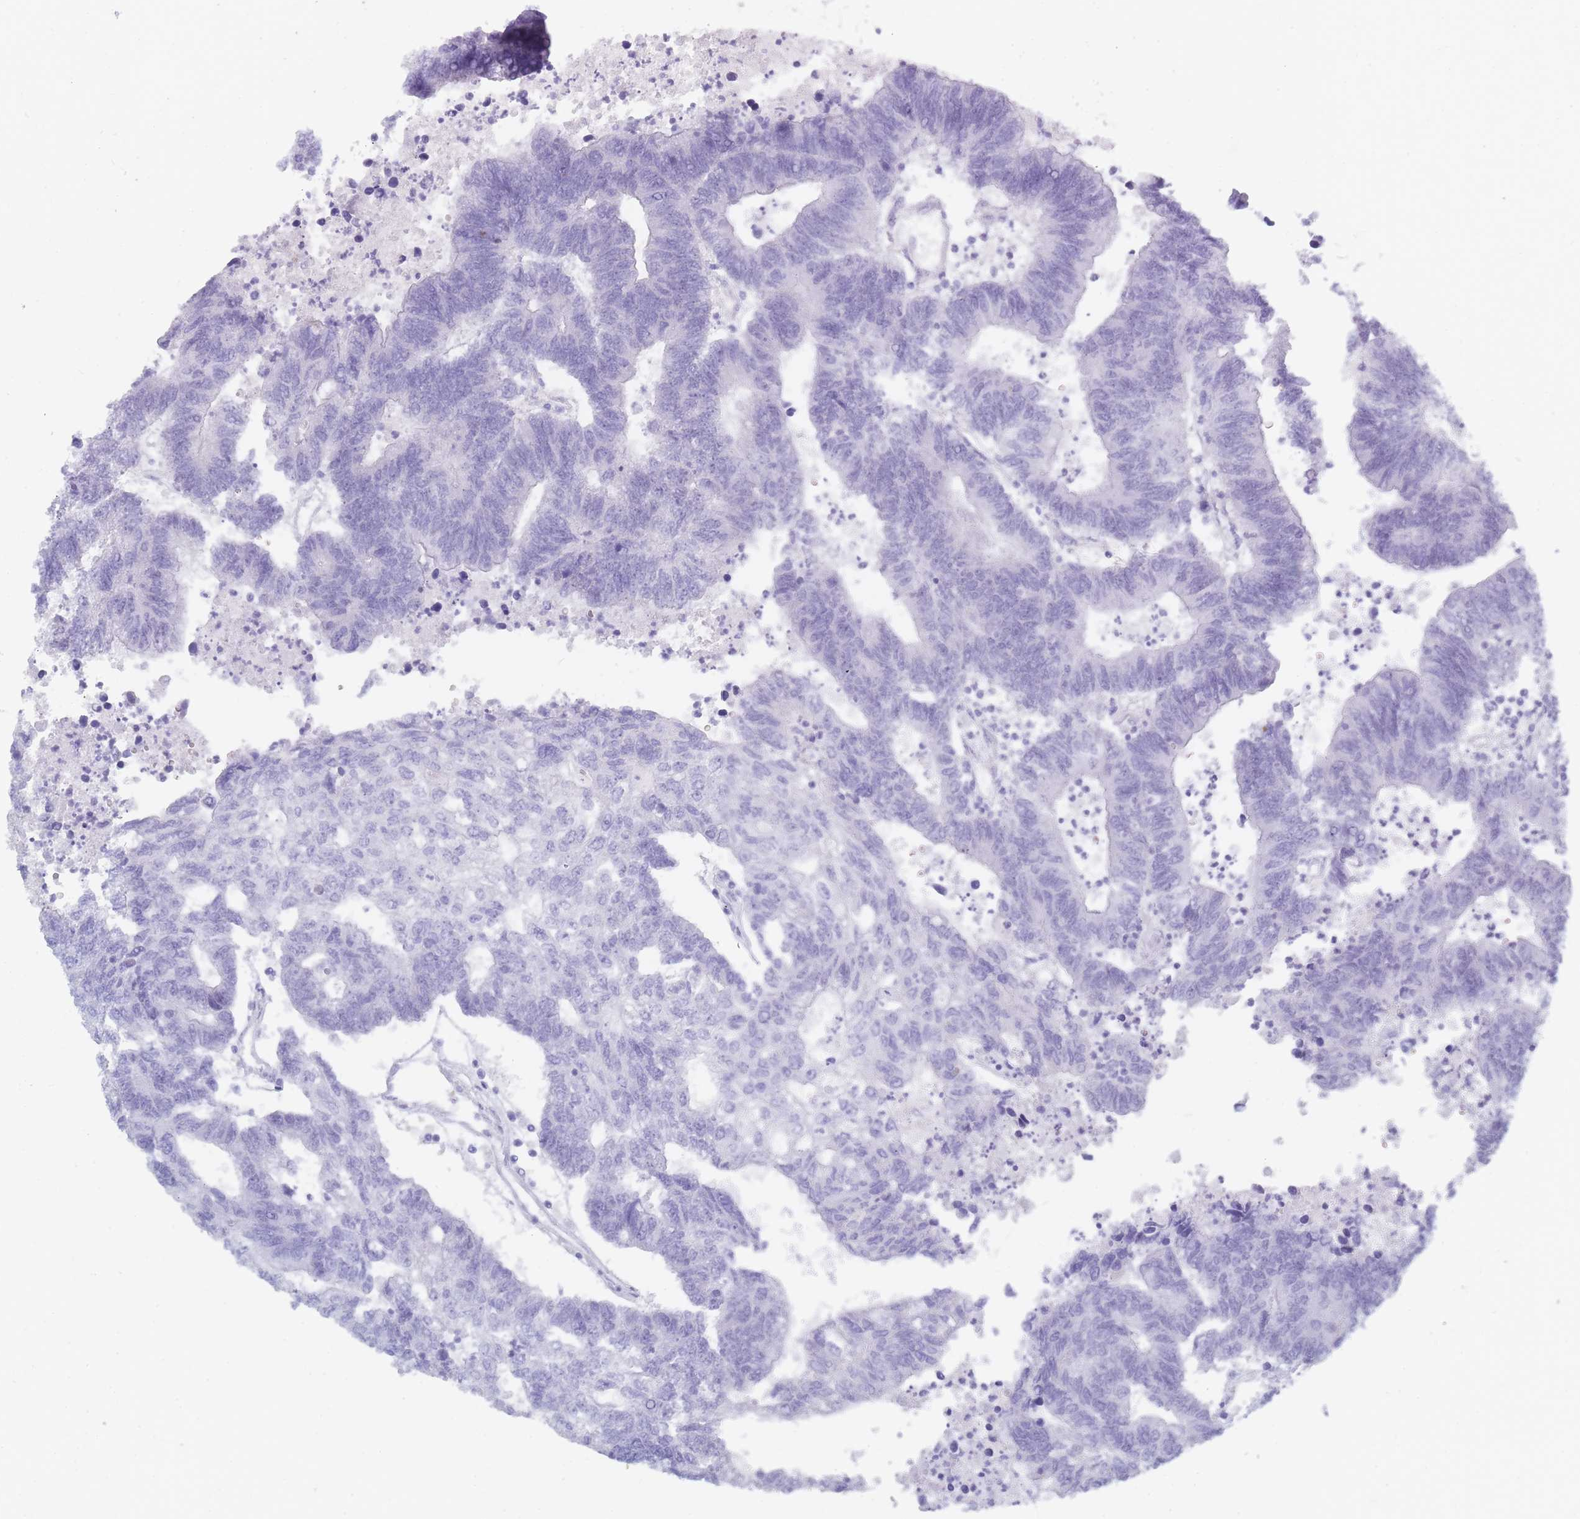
{"staining": {"intensity": "negative", "quantity": "none", "location": "none"}, "tissue": "colorectal cancer", "cell_type": "Tumor cells", "image_type": "cancer", "snomed": [{"axis": "morphology", "description": "Adenocarcinoma, NOS"}, {"axis": "topography", "description": "Colon"}], "caption": "IHC of colorectal cancer (adenocarcinoma) demonstrates no staining in tumor cells. (Stains: DAB immunohistochemistry with hematoxylin counter stain, Microscopy: brightfield microscopy at high magnification).", "gene": "OR5D16", "patient": {"sex": "female", "age": 48}}